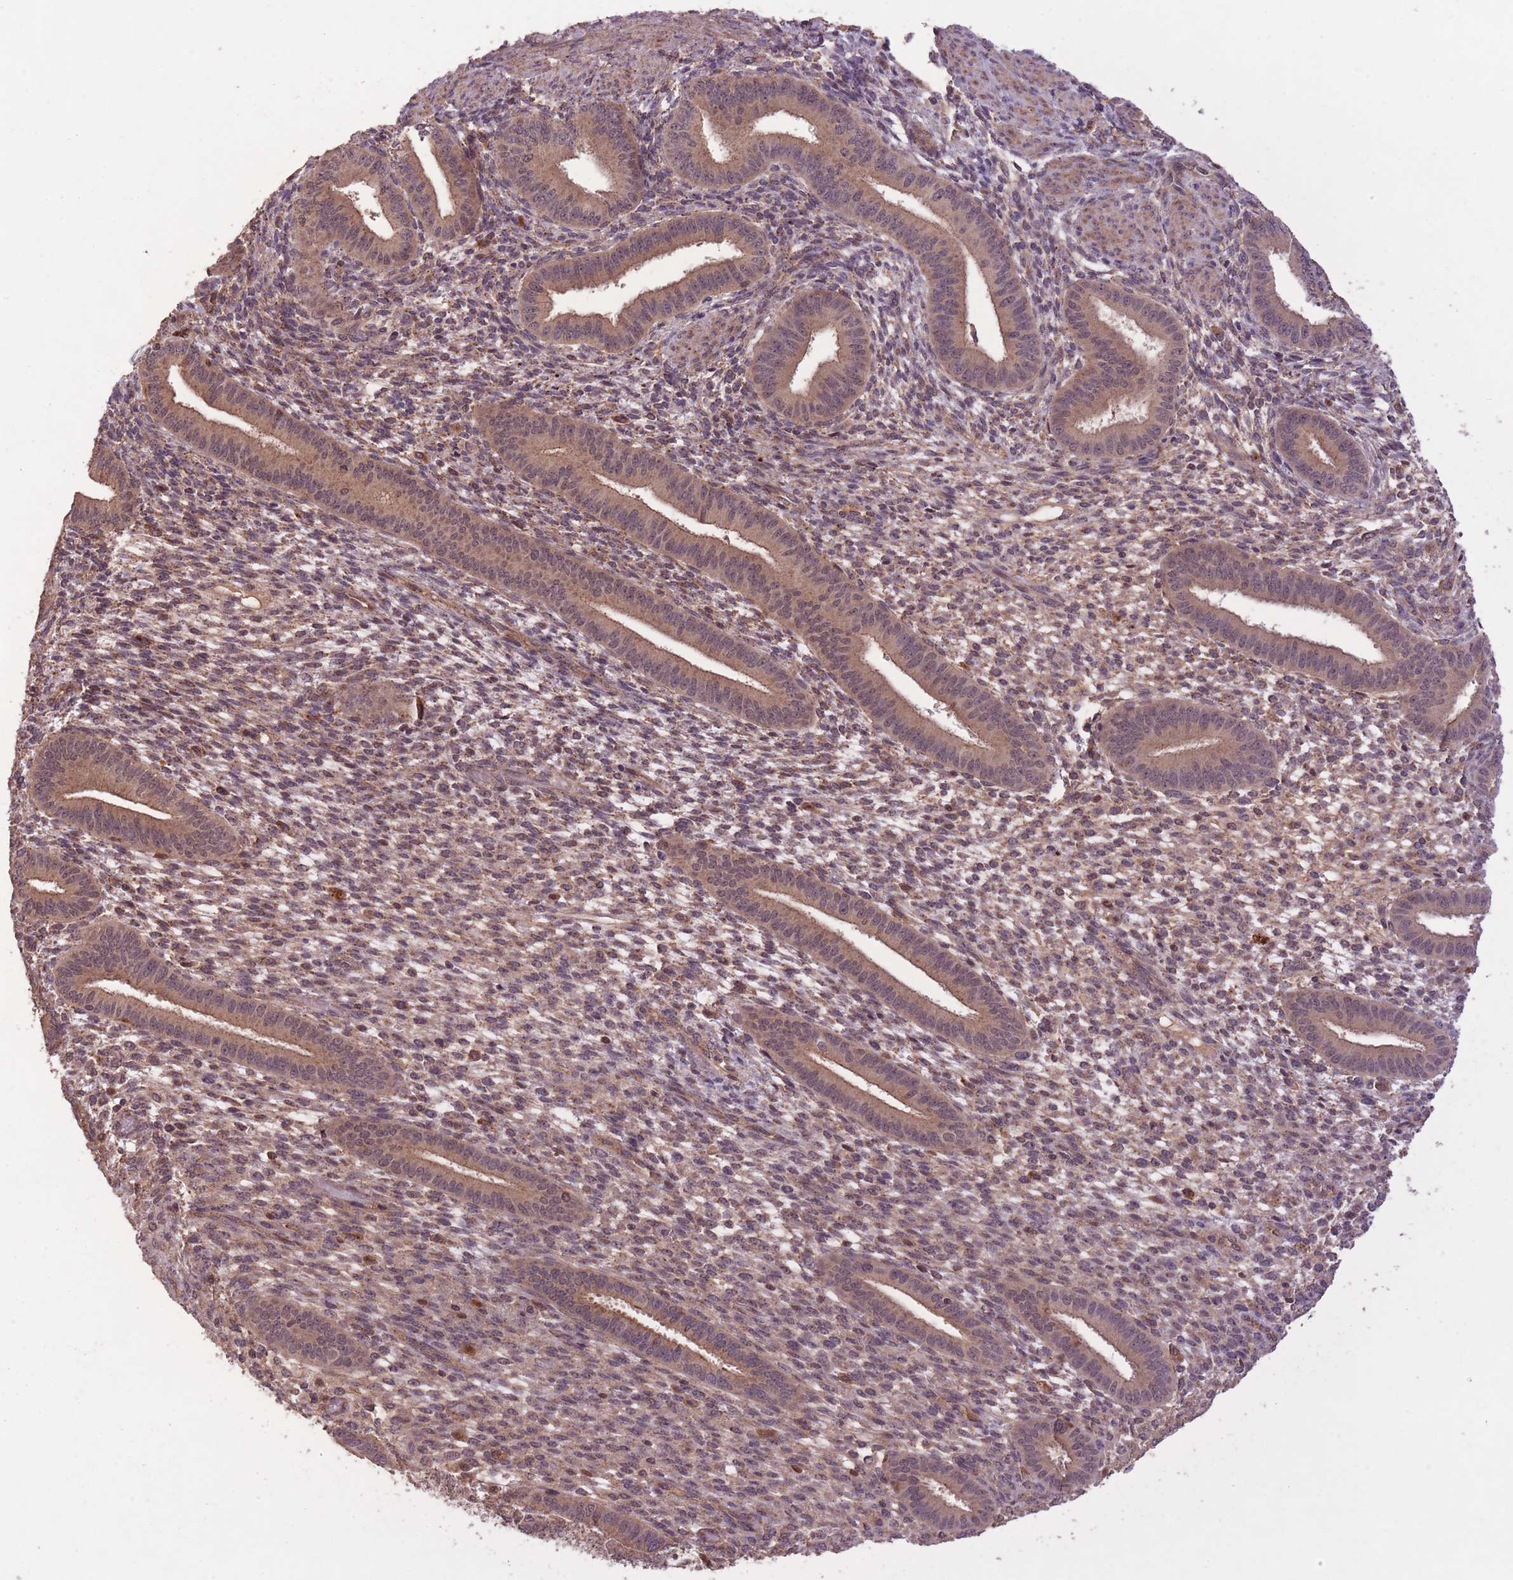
{"staining": {"intensity": "weak", "quantity": "25%-75%", "location": "cytoplasmic/membranous"}, "tissue": "endometrium", "cell_type": "Cells in endometrial stroma", "image_type": "normal", "snomed": [{"axis": "morphology", "description": "Normal tissue, NOS"}, {"axis": "topography", "description": "Endometrium"}], "caption": "Benign endometrium was stained to show a protein in brown. There is low levels of weak cytoplasmic/membranous expression in approximately 25%-75% of cells in endometrial stroma.", "gene": "POLR3F", "patient": {"sex": "female", "age": 36}}